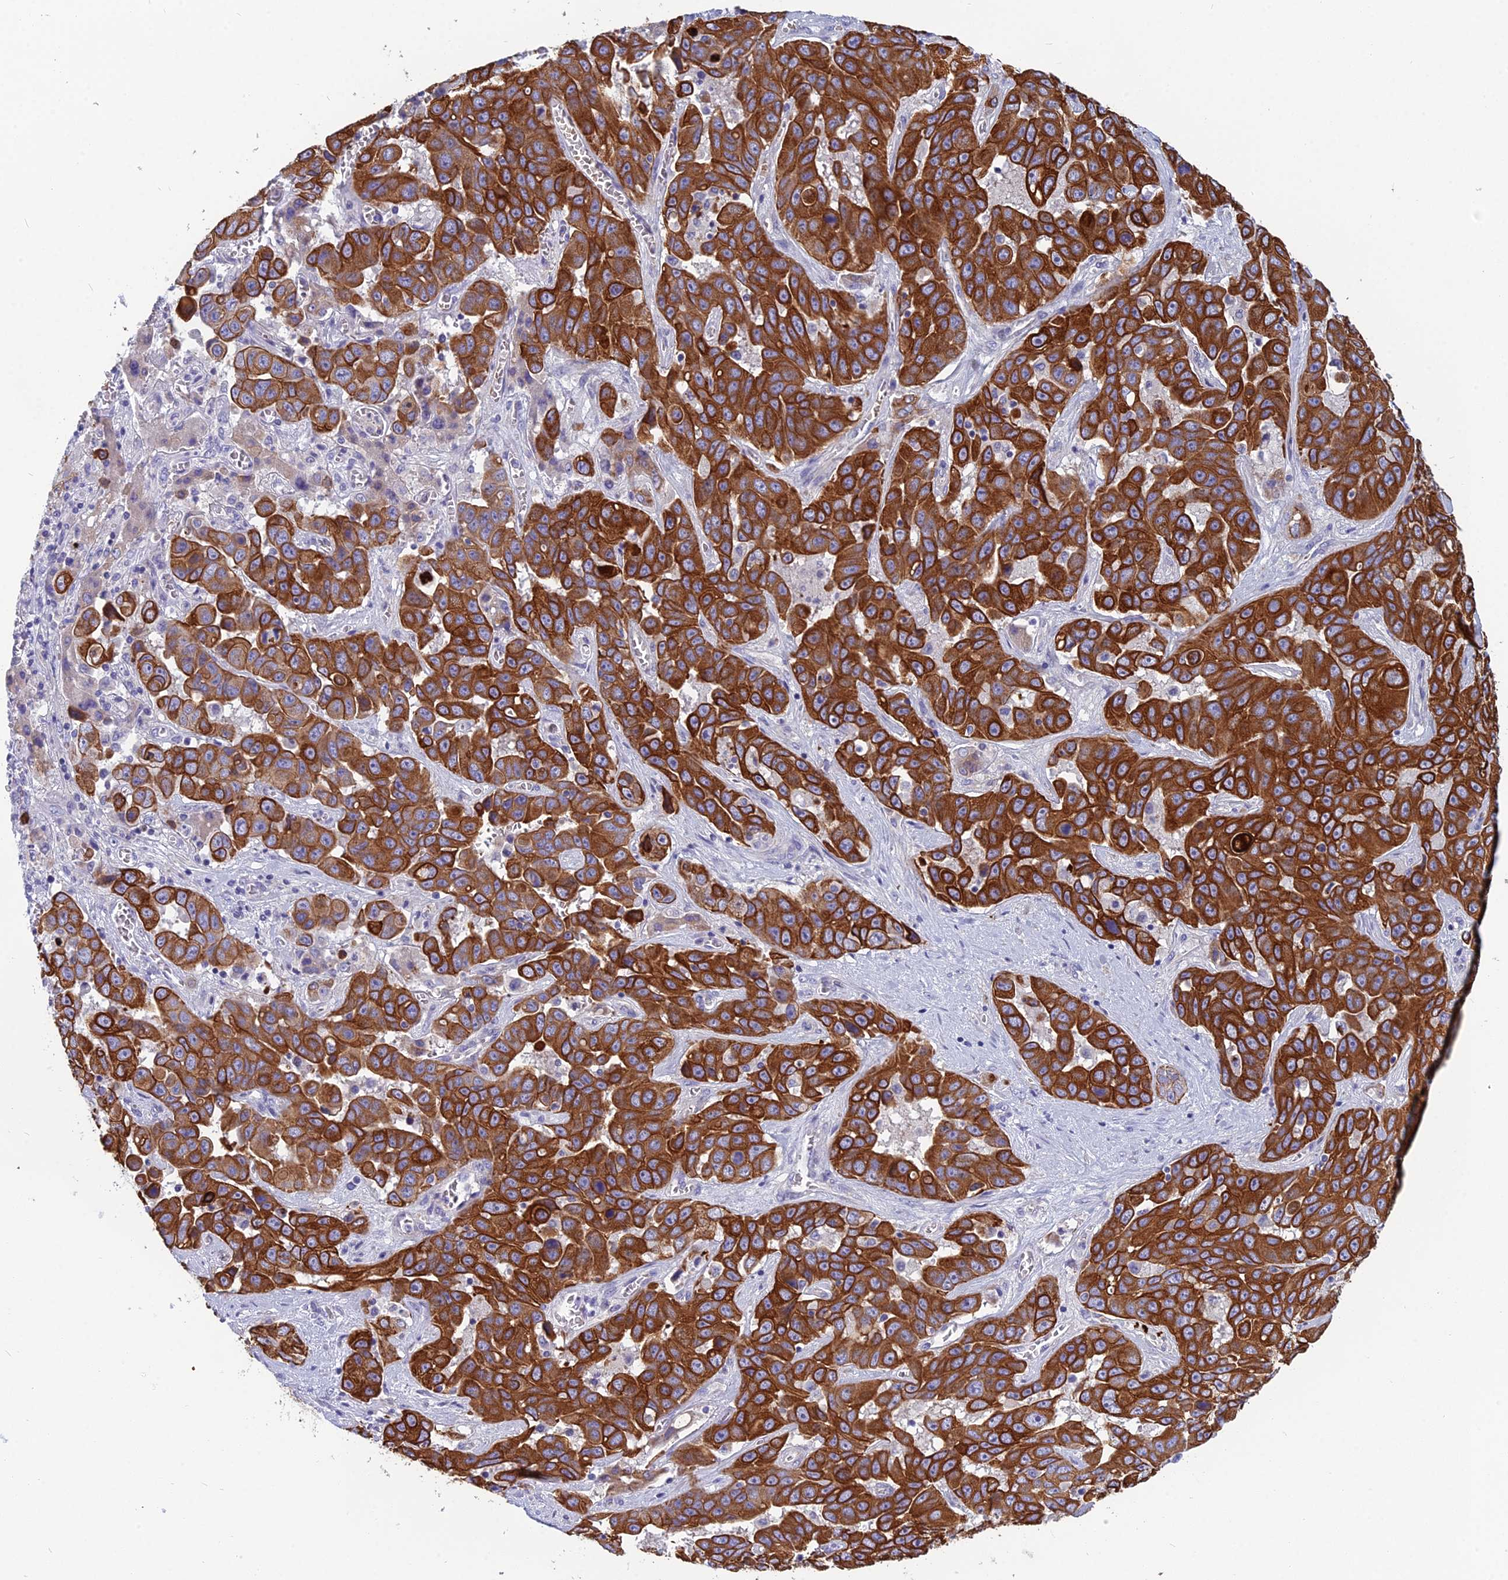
{"staining": {"intensity": "strong", "quantity": ">75%", "location": "cytoplasmic/membranous"}, "tissue": "liver cancer", "cell_type": "Tumor cells", "image_type": "cancer", "snomed": [{"axis": "morphology", "description": "Cholangiocarcinoma"}, {"axis": "topography", "description": "Liver"}], "caption": "Human liver cholangiocarcinoma stained with a brown dye reveals strong cytoplasmic/membranous positive positivity in about >75% of tumor cells.", "gene": "RBM41", "patient": {"sex": "female", "age": 52}}